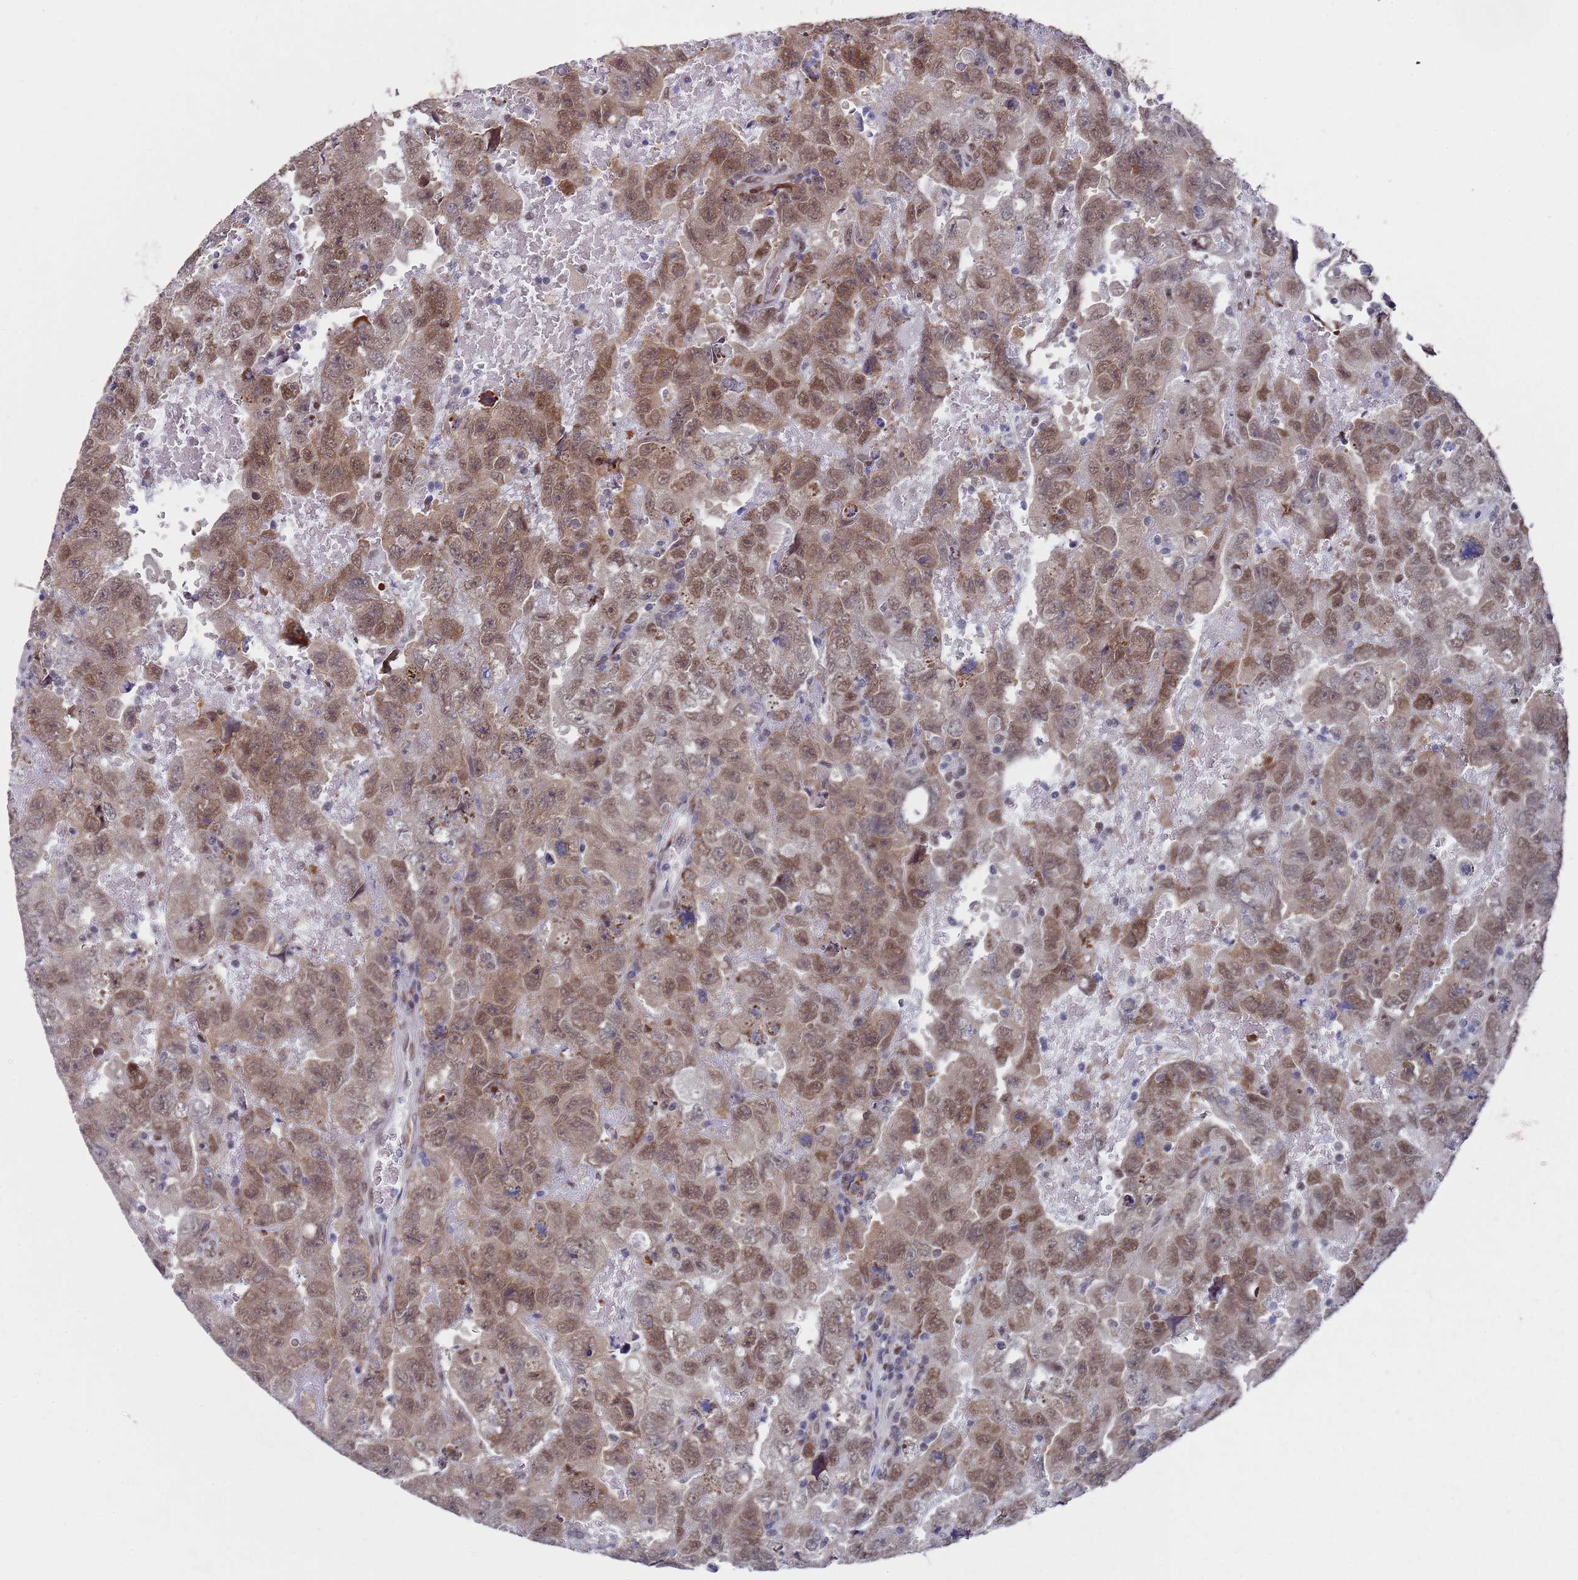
{"staining": {"intensity": "moderate", "quantity": ">75%", "location": "nuclear"}, "tissue": "testis cancer", "cell_type": "Tumor cells", "image_type": "cancer", "snomed": [{"axis": "morphology", "description": "Carcinoma, Embryonal, NOS"}, {"axis": "topography", "description": "Testis"}], "caption": "This is a photomicrograph of immunohistochemistry (IHC) staining of testis cancer (embryonal carcinoma), which shows moderate expression in the nuclear of tumor cells.", "gene": "COPS6", "patient": {"sex": "male", "age": 45}}